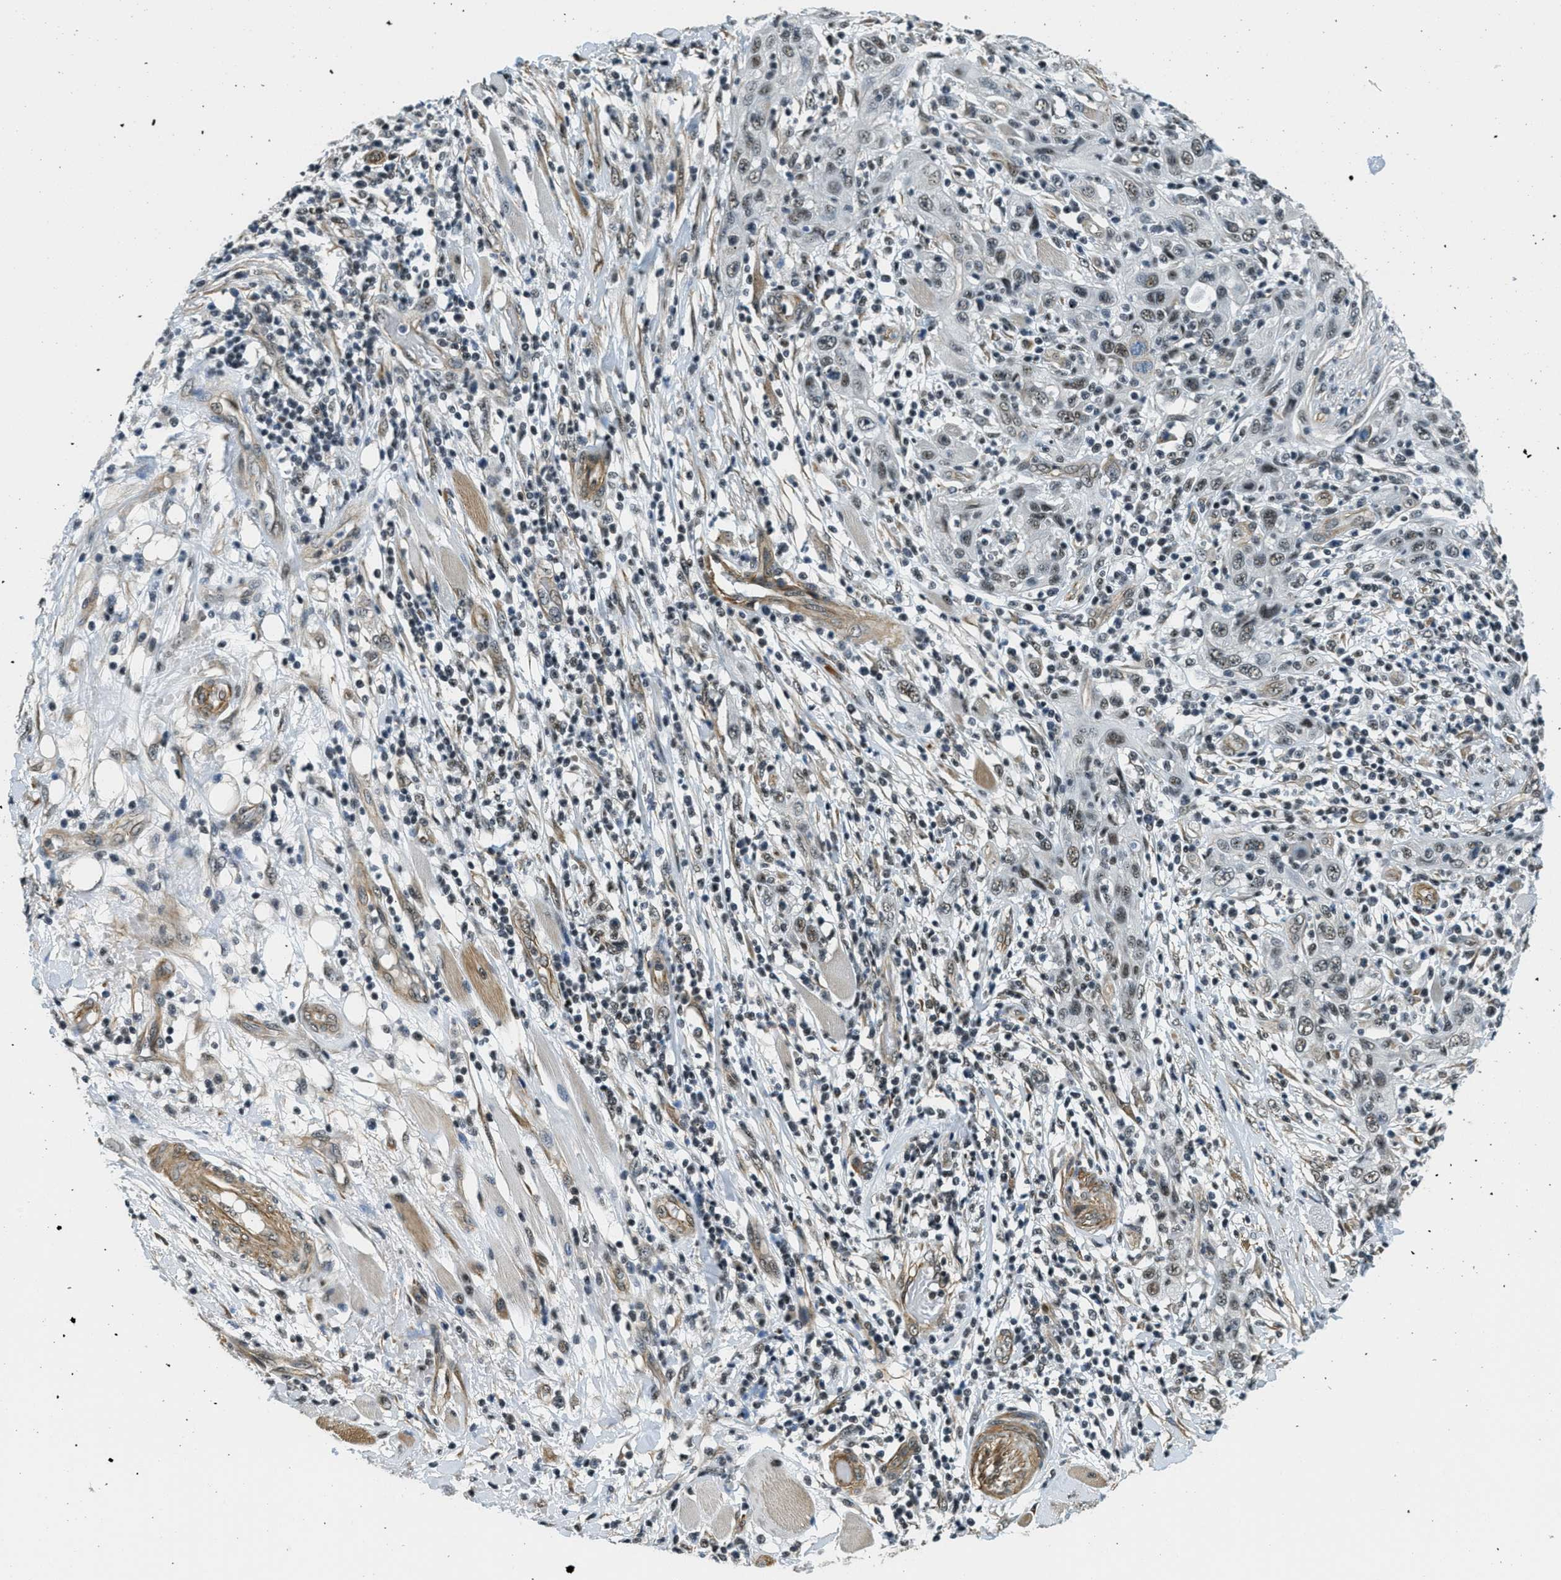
{"staining": {"intensity": "weak", "quantity": ">75%", "location": "nuclear"}, "tissue": "skin cancer", "cell_type": "Tumor cells", "image_type": "cancer", "snomed": [{"axis": "morphology", "description": "Squamous cell carcinoma, NOS"}, {"axis": "topography", "description": "Skin"}], "caption": "The immunohistochemical stain labels weak nuclear positivity in tumor cells of skin cancer (squamous cell carcinoma) tissue.", "gene": "CFAP36", "patient": {"sex": "female", "age": 88}}